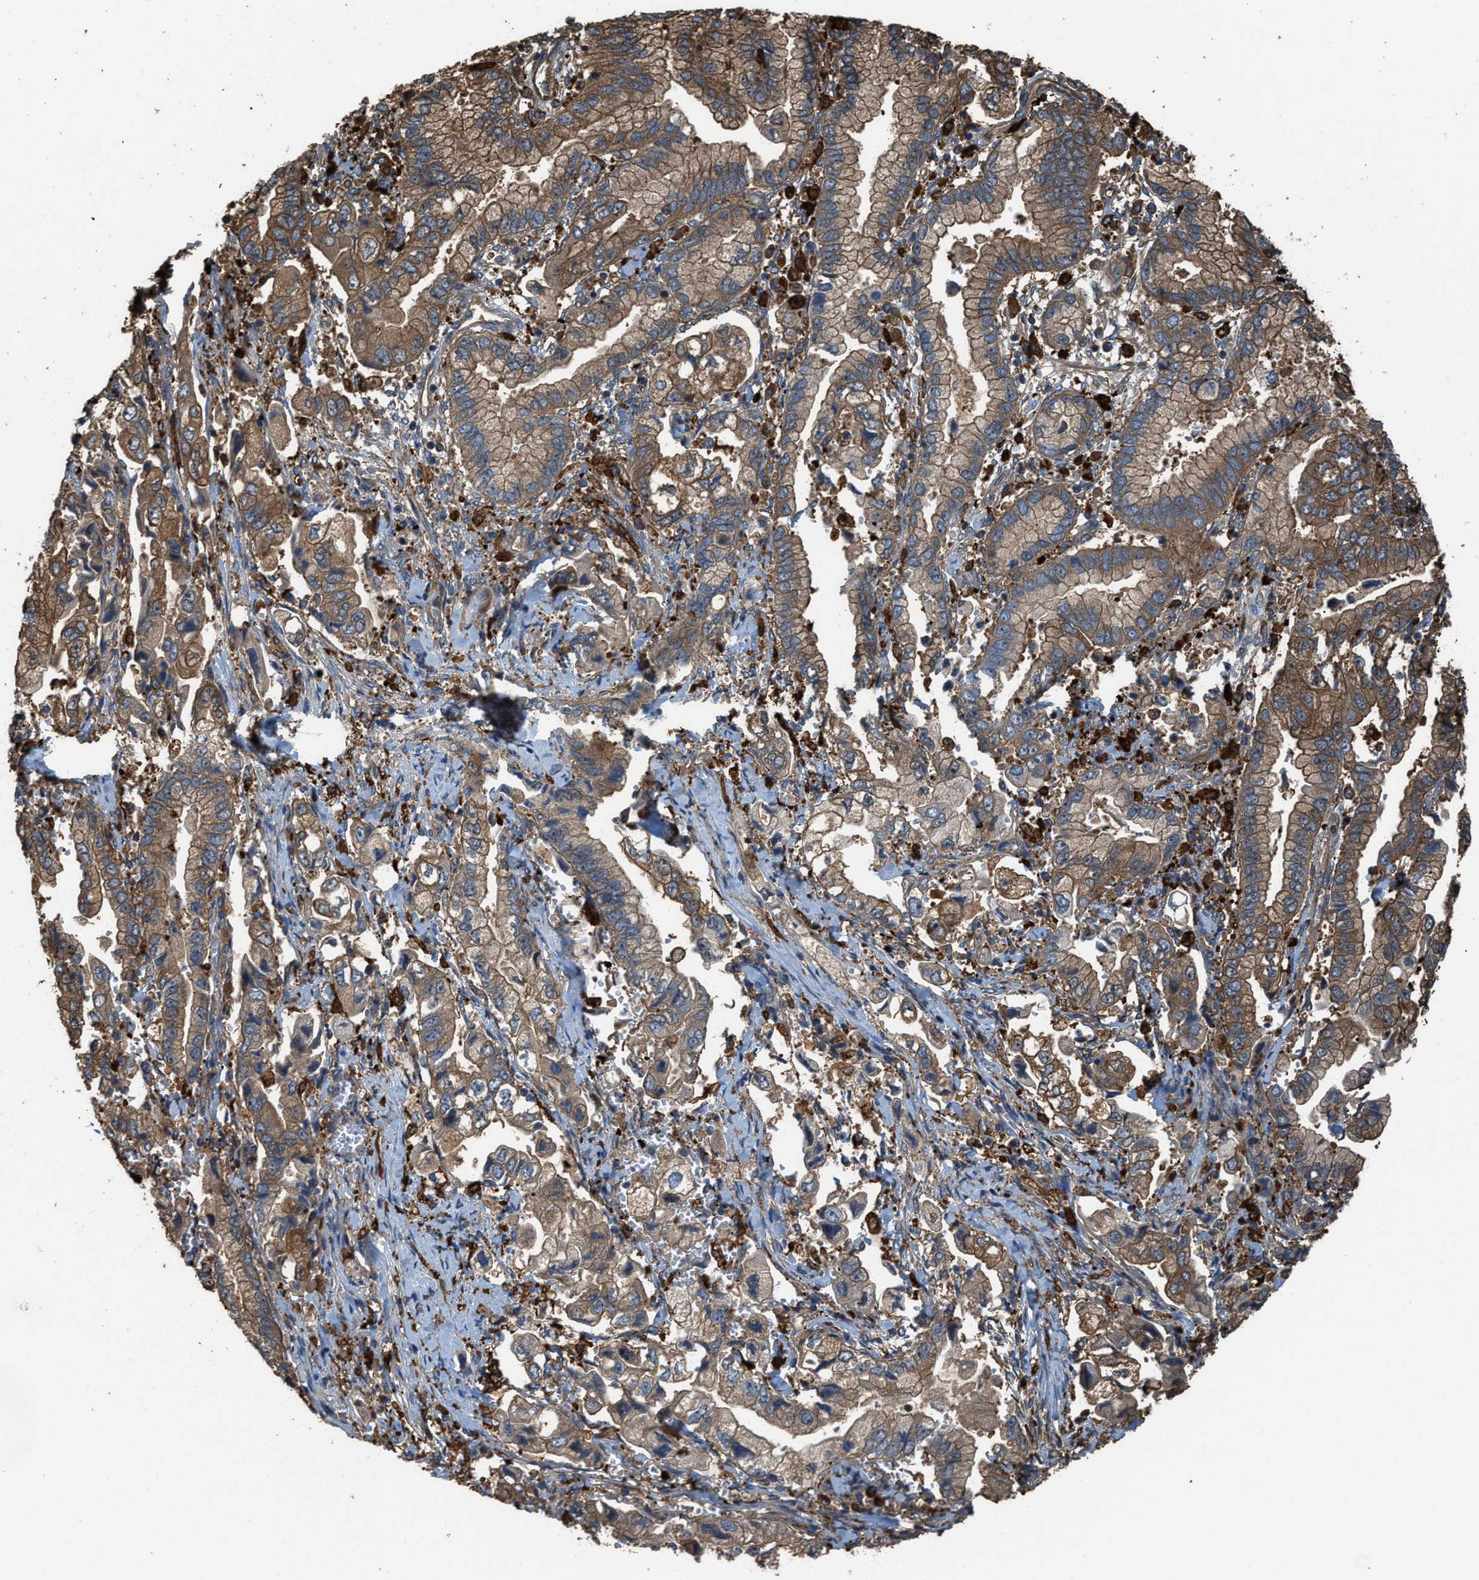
{"staining": {"intensity": "moderate", "quantity": ">75%", "location": "cytoplasmic/membranous"}, "tissue": "stomach cancer", "cell_type": "Tumor cells", "image_type": "cancer", "snomed": [{"axis": "morphology", "description": "Normal tissue, NOS"}, {"axis": "morphology", "description": "Adenocarcinoma, NOS"}, {"axis": "topography", "description": "Stomach"}], "caption": "Immunohistochemistry (IHC) staining of stomach cancer, which reveals medium levels of moderate cytoplasmic/membranous staining in approximately >75% of tumor cells indicating moderate cytoplasmic/membranous protein staining. The staining was performed using DAB (3,3'-diaminobenzidine) (brown) for protein detection and nuclei were counterstained in hematoxylin (blue).", "gene": "ATIC", "patient": {"sex": "male", "age": 62}}